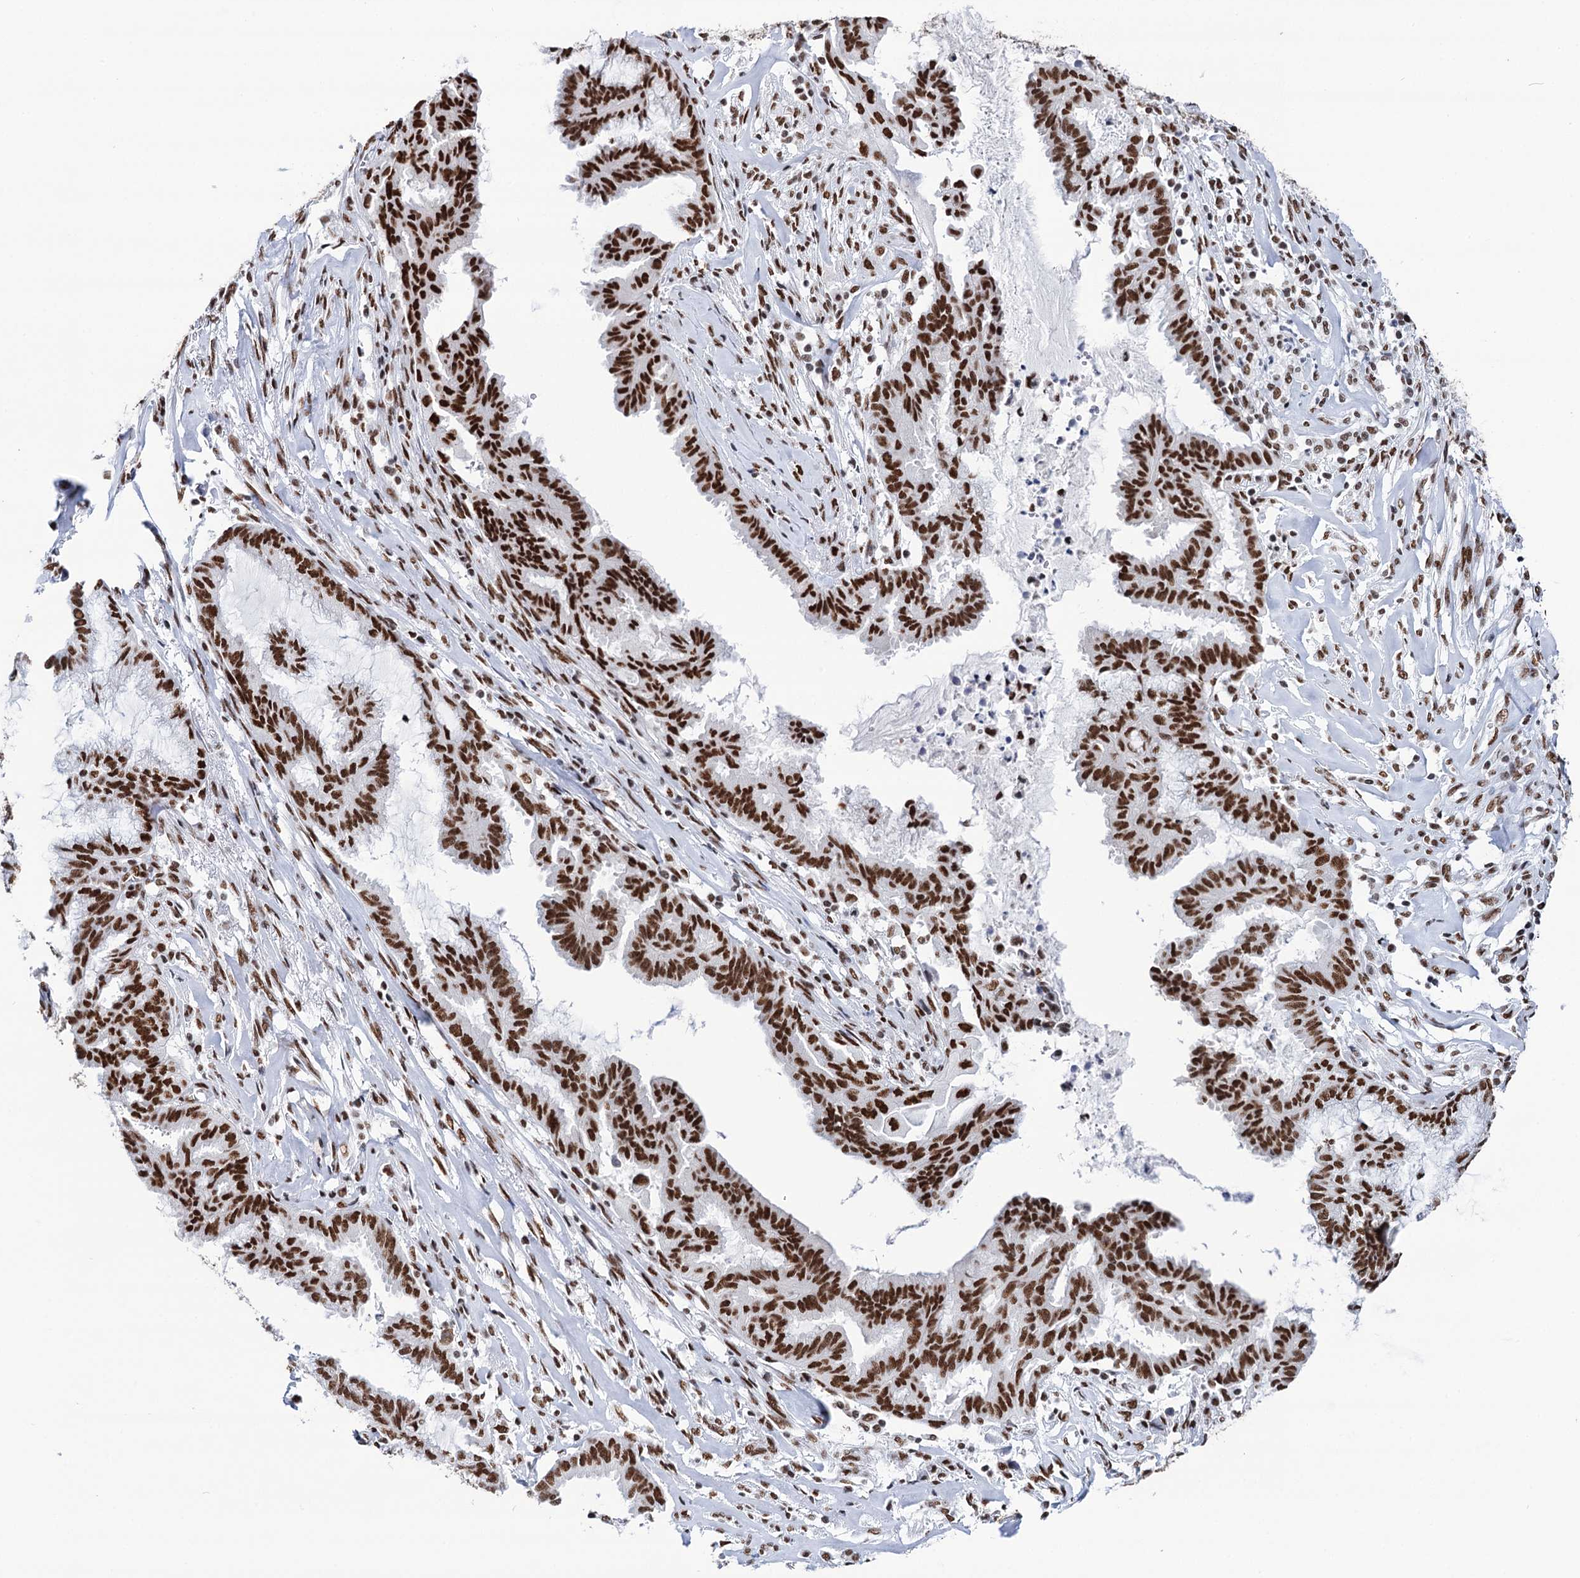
{"staining": {"intensity": "strong", "quantity": ">75%", "location": "nuclear"}, "tissue": "endometrial cancer", "cell_type": "Tumor cells", "image_type": "cancer", "snomed": [{"axis": "morphology", "description": "Adenocarcinoma, NOS"}, {"axis": "topography", "description": "Endometrium"}], "caption": "Human endometrial adenocarcinoma stained with a protein marker exhibits strong staining in tumor cells.", "gene": "MATR3", "patient": {"sex": "female", "age": 86}}